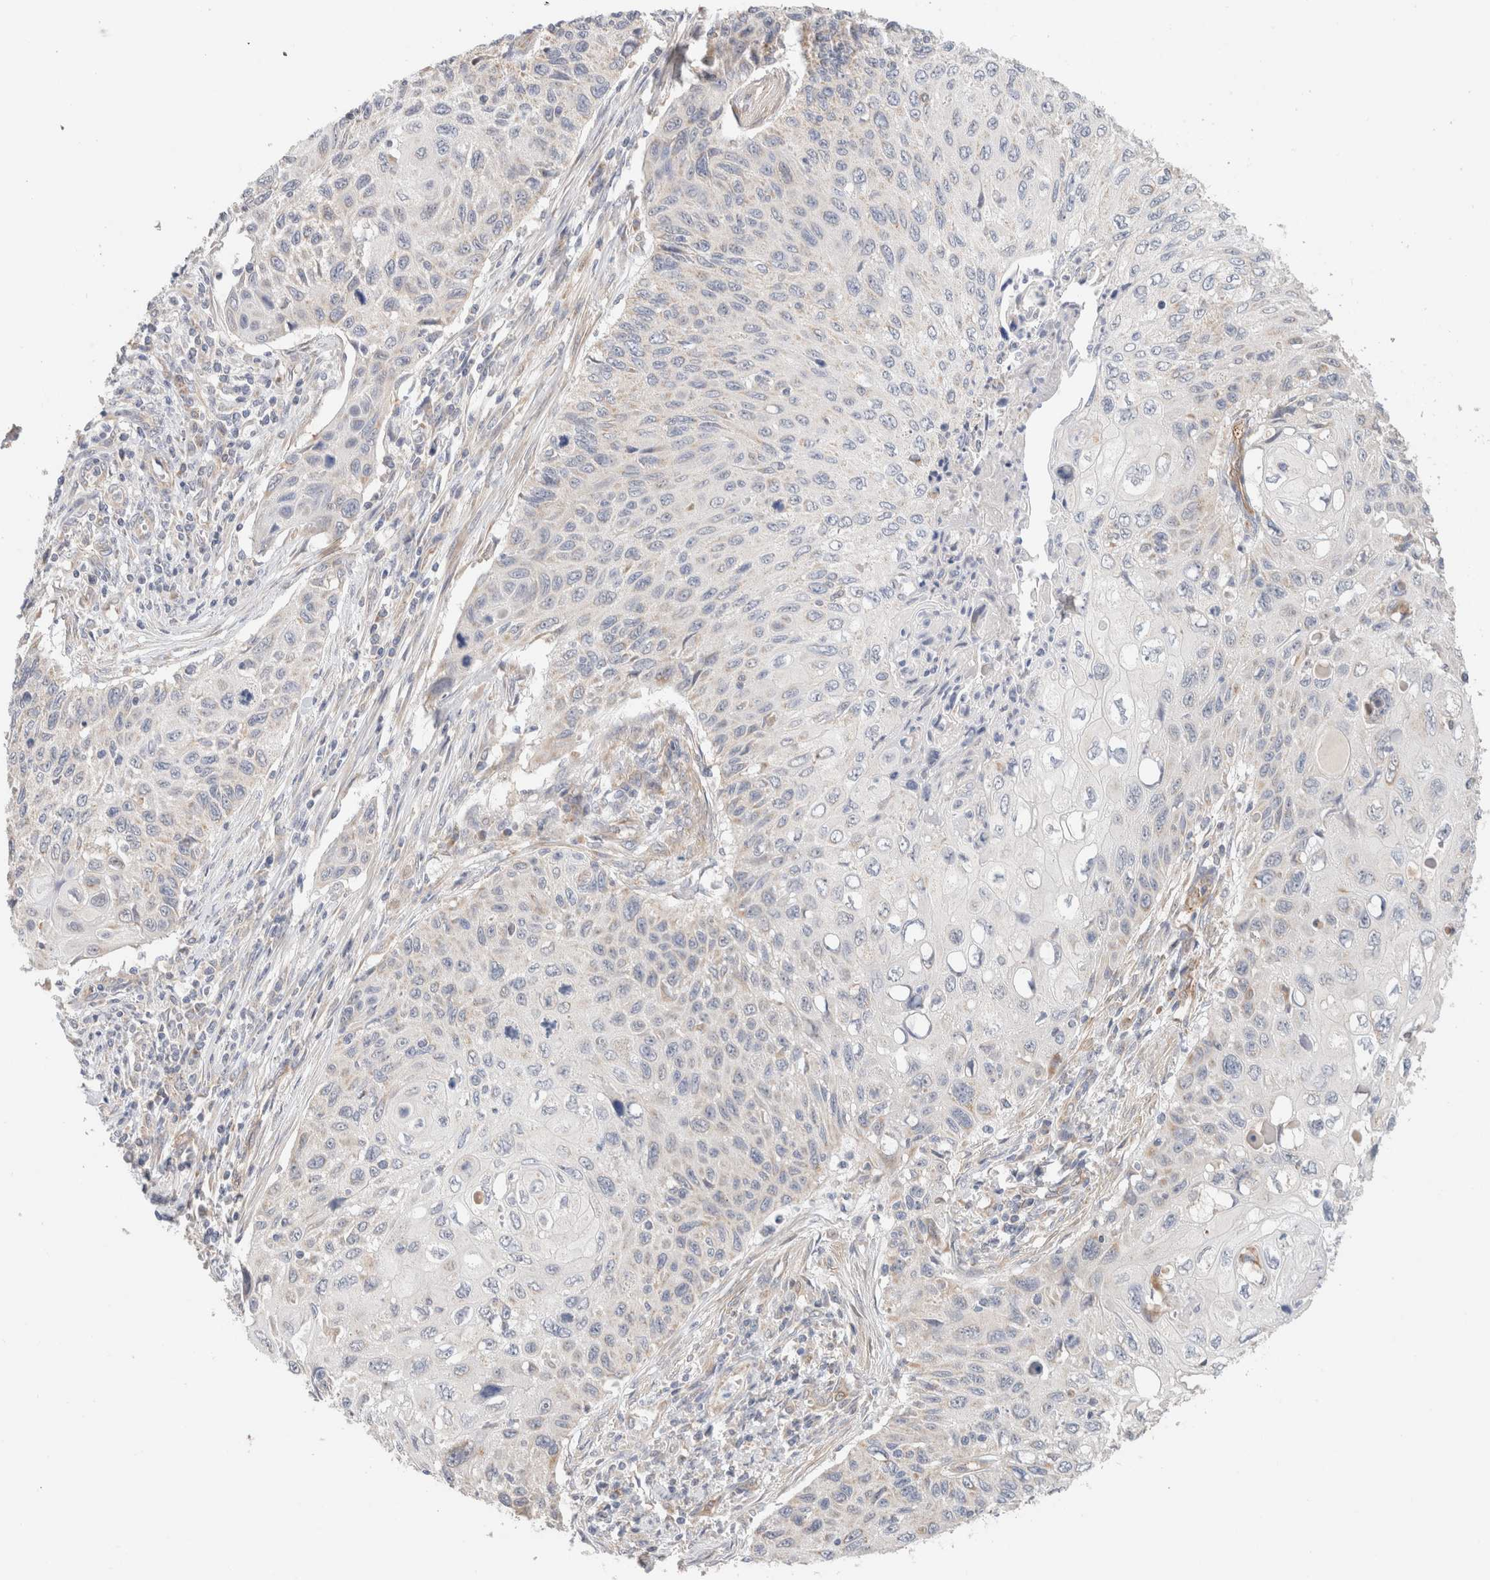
{"staining": {"intensity": "negative", "quantity": "none", "location": "none"}, "tissue": "cervical cancer", "cell_type": "Tumor cells", "image_type": "cancer", "snomed": [{"axis": "morphology", "description": "Squamous cell carcinoma, NOS"}, {"axis": "topography", "description": "Cervix"}], "caption": "Cervical cancer (squamous cell carcinoma) stained for a protein using IHC reveals no positivity tumor cells.", "gene": "CA13", "patient": {"sex": "female", "age": 70}}